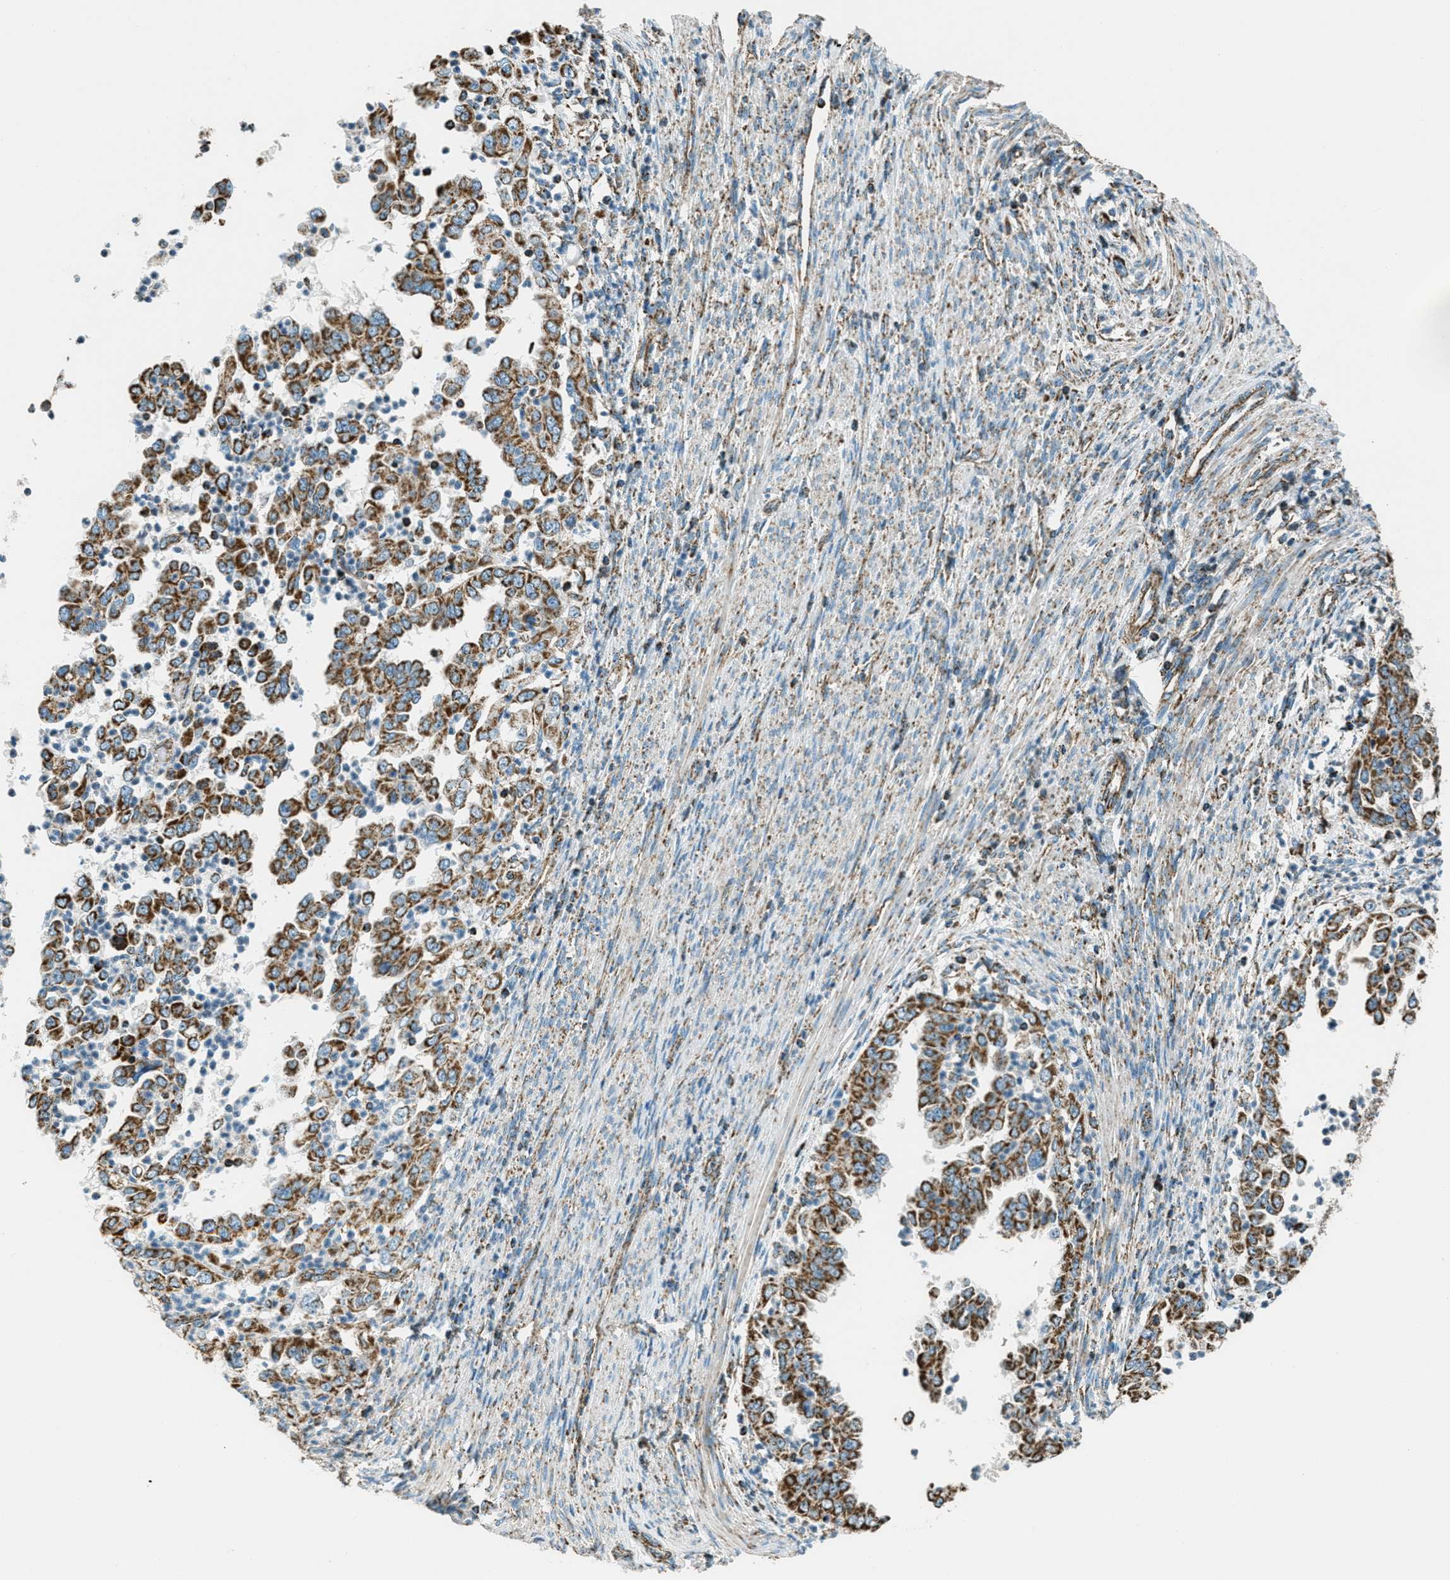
{"staining": {"intensity": "moderate", "quantity": ">75%", "location": "cytoplasmic/membranous"}, "tissue": "endometrial cancer", "cell_type": "Tumor cells", "image_type": "cancer", "snomed": [{"axis": "morphology", "description": "Adenocarcinoma, NOS"}, {"axis": "topography", "description": "Endometrium"}], "caption": "Immunohistochemical staining of endometrial cancer demonstrates medium levels of moderate cytoplasmic/membranous protein positivity in about >75% of tumor cells. The protein of interest is stained brown, and the nuclei are stained in blue (DAB (3,3'-diaminobenzidine) IHC with brightfield microscopy, high magnification).", "gene": "CHST15", "patient": {"sex": "female", "age": 85}}